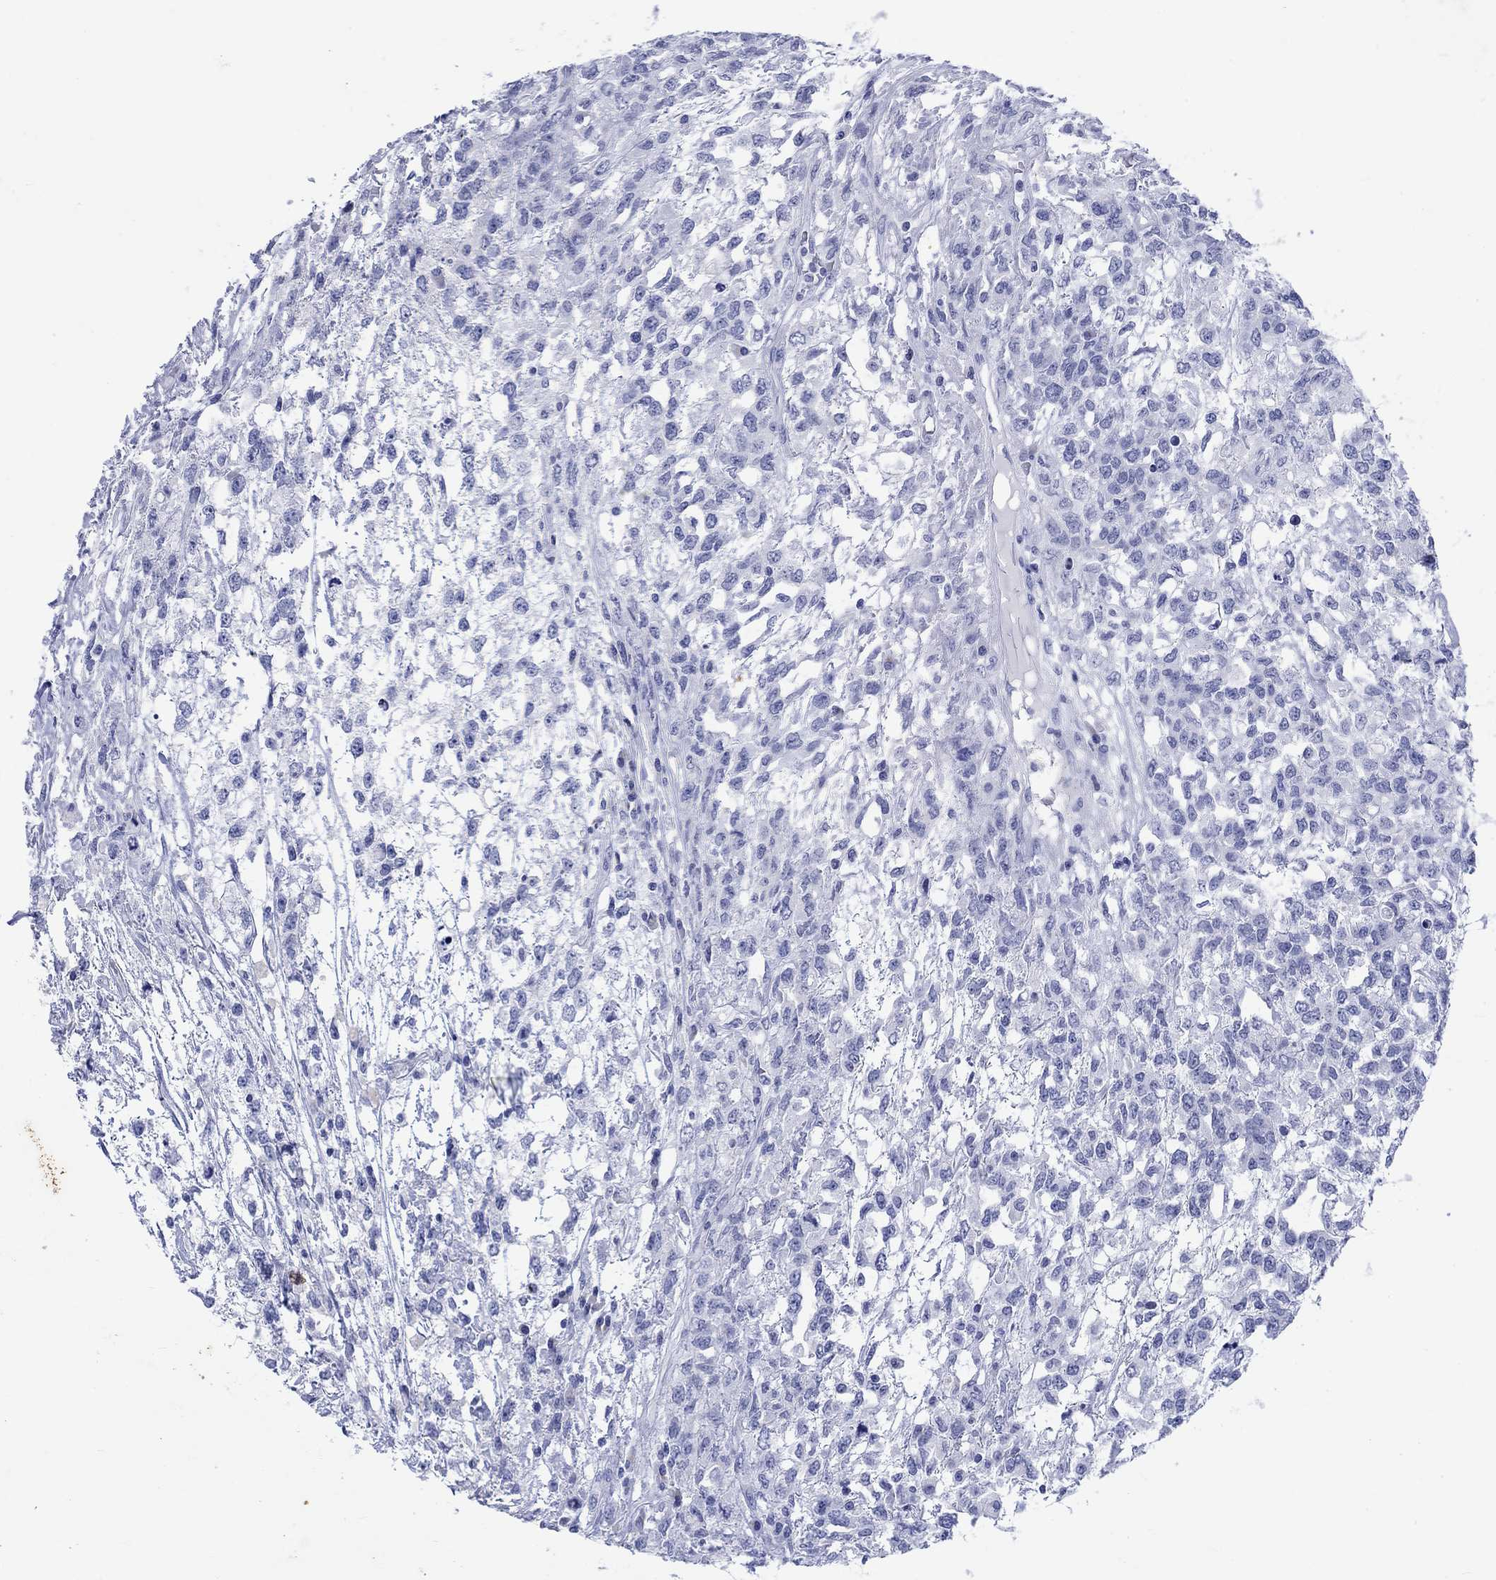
{"staining": {"intensity": "negative", "quantity": "none", "location": "none"}, "tissue": "testis cancer", "cell_type": "Tumor cells", "image_type": "cancer", "snomed": [{"axis": "morphology", "description": "Seminoma, NOS"}, {"axis": "topography", "description": "Testis"}], "caption": "Immunohistochemistry (IHC) image of neoplastic tissue: human testis seminoma stained with DAB (3,3'-diaminobenzidine) shows no significant protein positivity in tumor cells.", "gene": "KRT76", "patient": {"sex": "male", "age": 52}}